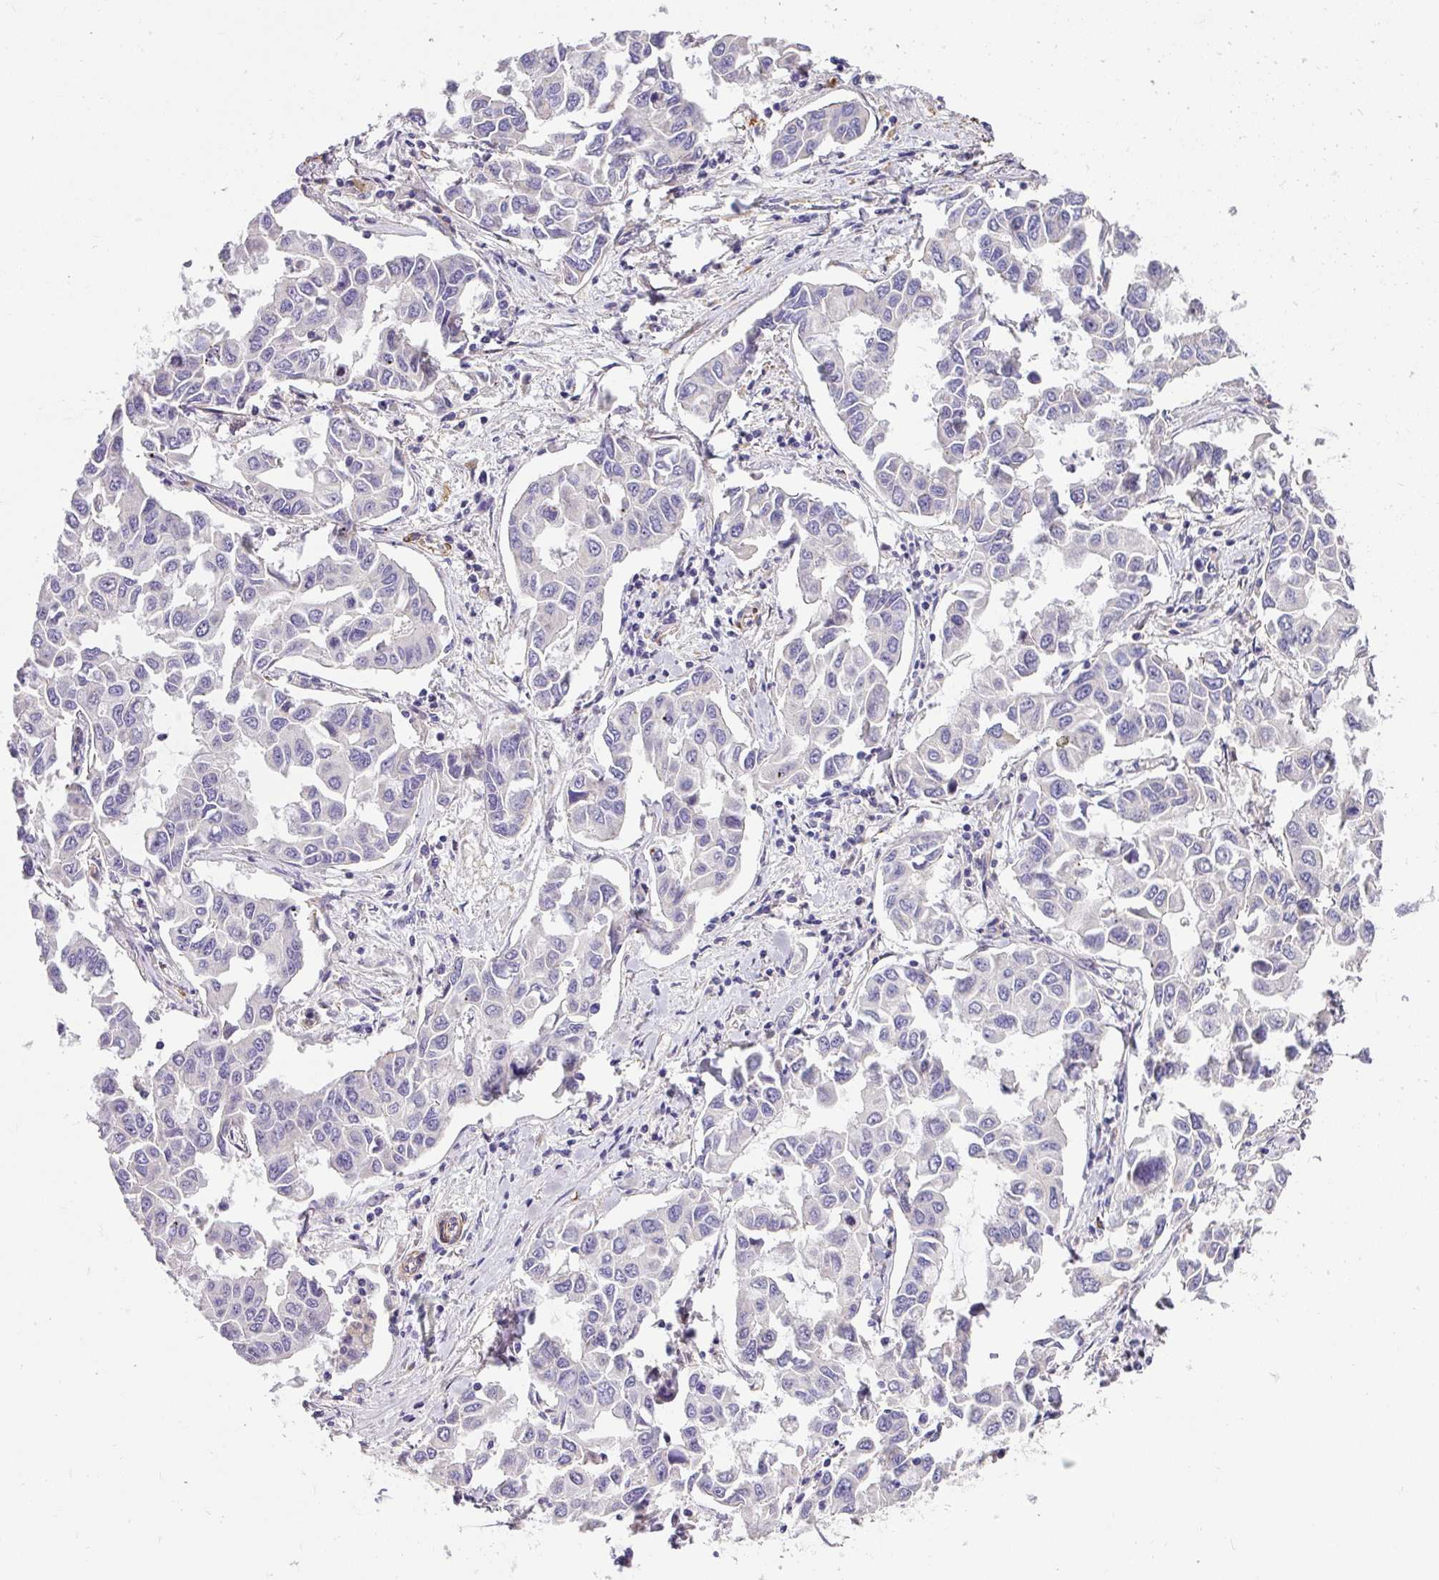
{"staining": {"intensity": "negative", "quantity": "none", "location": "none"}, "tissue": "lung cancer", "cell_type": "Tumor cells", "image_type": "cancer", "snomed": [{"axis": "morphology", "description": "Adenocarcinoma, NOS"}, {"axis": "topography", "description": "Lung"}], "caption": "Immunohistochemistry photomicrograph of neoplastic tissue: human adenocarcinoma (lung) stained with DAB (3,3'-diaminobenzidine) exhibits no significant protein staining in tumor cells.", "gene": "SLC25A17", "patient": {"sex": "male", "age": 64}}